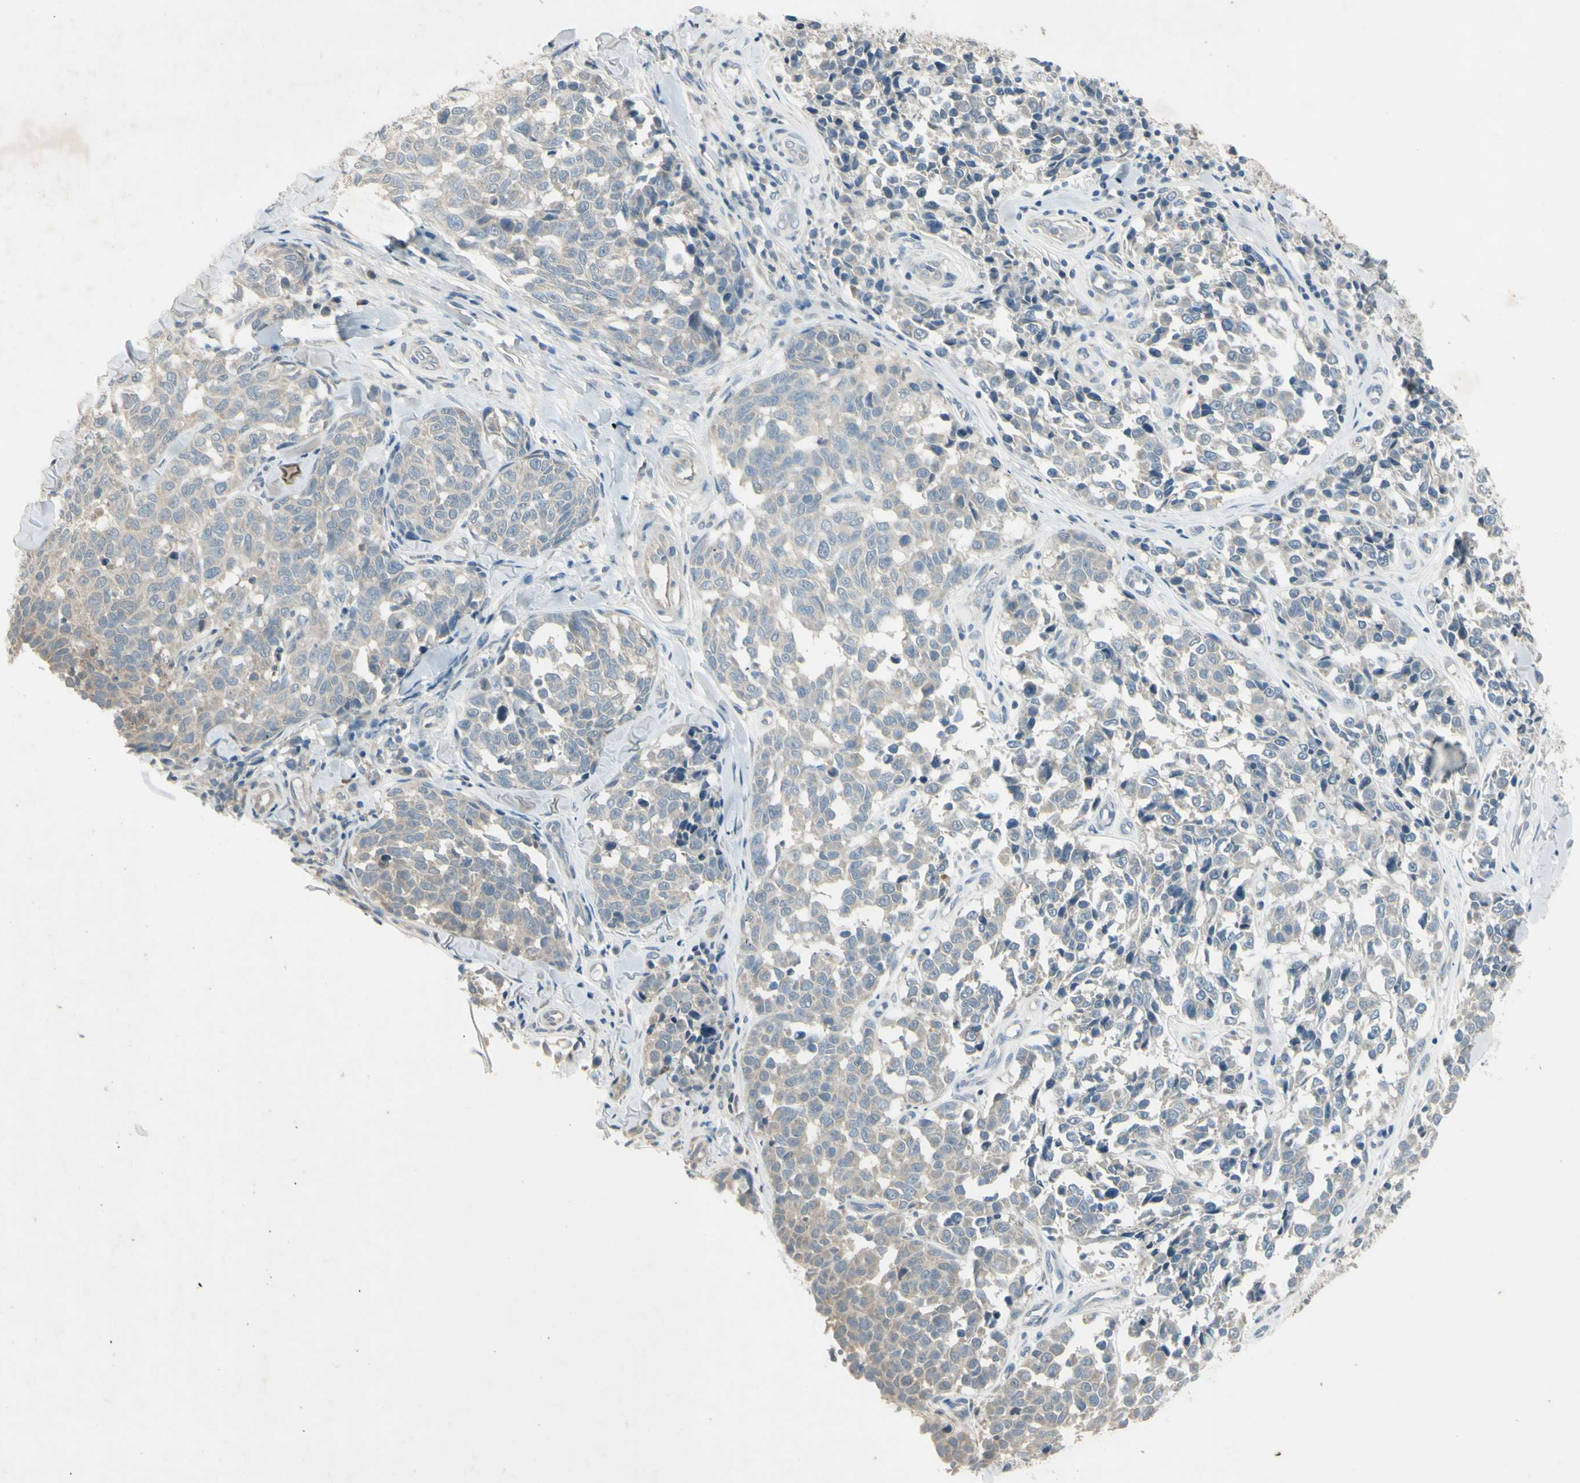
{"staining": {"intensity": "negative", "quantity": "none", "location": "none"}, "tissue": "melanoma", "cell_type": "Tumor cells", "image_type": "cancer", "snomed": [{"axis": "morphology", "description": "Malignant melanoma, NOS"}, {"axis": "topography", "description": "Skin"}], "caption": "IHC micrograph of melanoma stained for a protein (brown), which demonstrates no expression in tumor cells.", "gene": "AATK", "patient": {"sex": "female", "age": 64}}